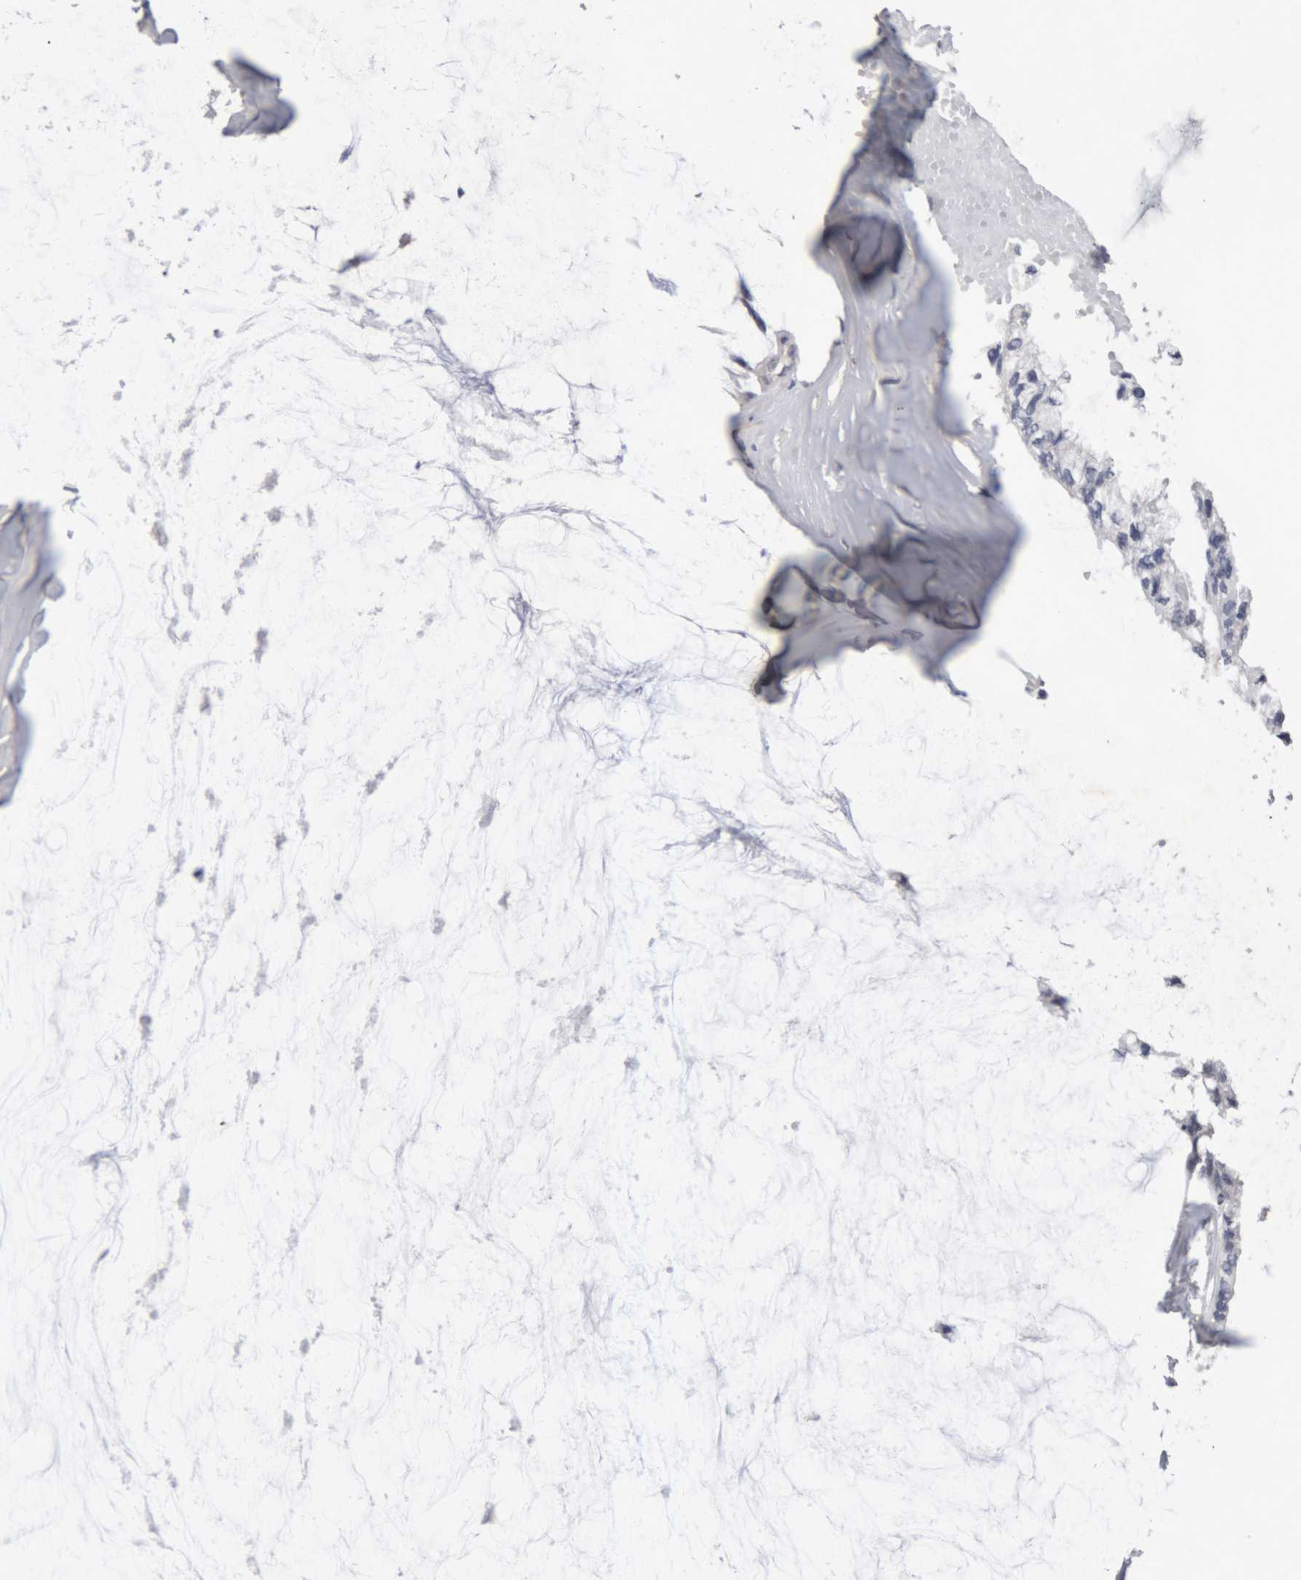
{"staining": {"intensity": "negative", "quantity": "none", "location": "none"}, "tissue": "ovarian cancer", "cell_type": "Tumor cells", "image_type": "cancer", "snomed": [{"axis": "morphology", "description": "Cystadenocarcinoma, mucinous, NOS"}, {"axis": "topography", "description": "Ovary"}], "caption": "This histopathology image is of ovarian cancer stained with IHC to label a protein in brown with the nuclei are counter-stained blue. There is no staining in tumor cells.", "gene": "NFATC2", "patient": {"sex": "female", "age": 39}}